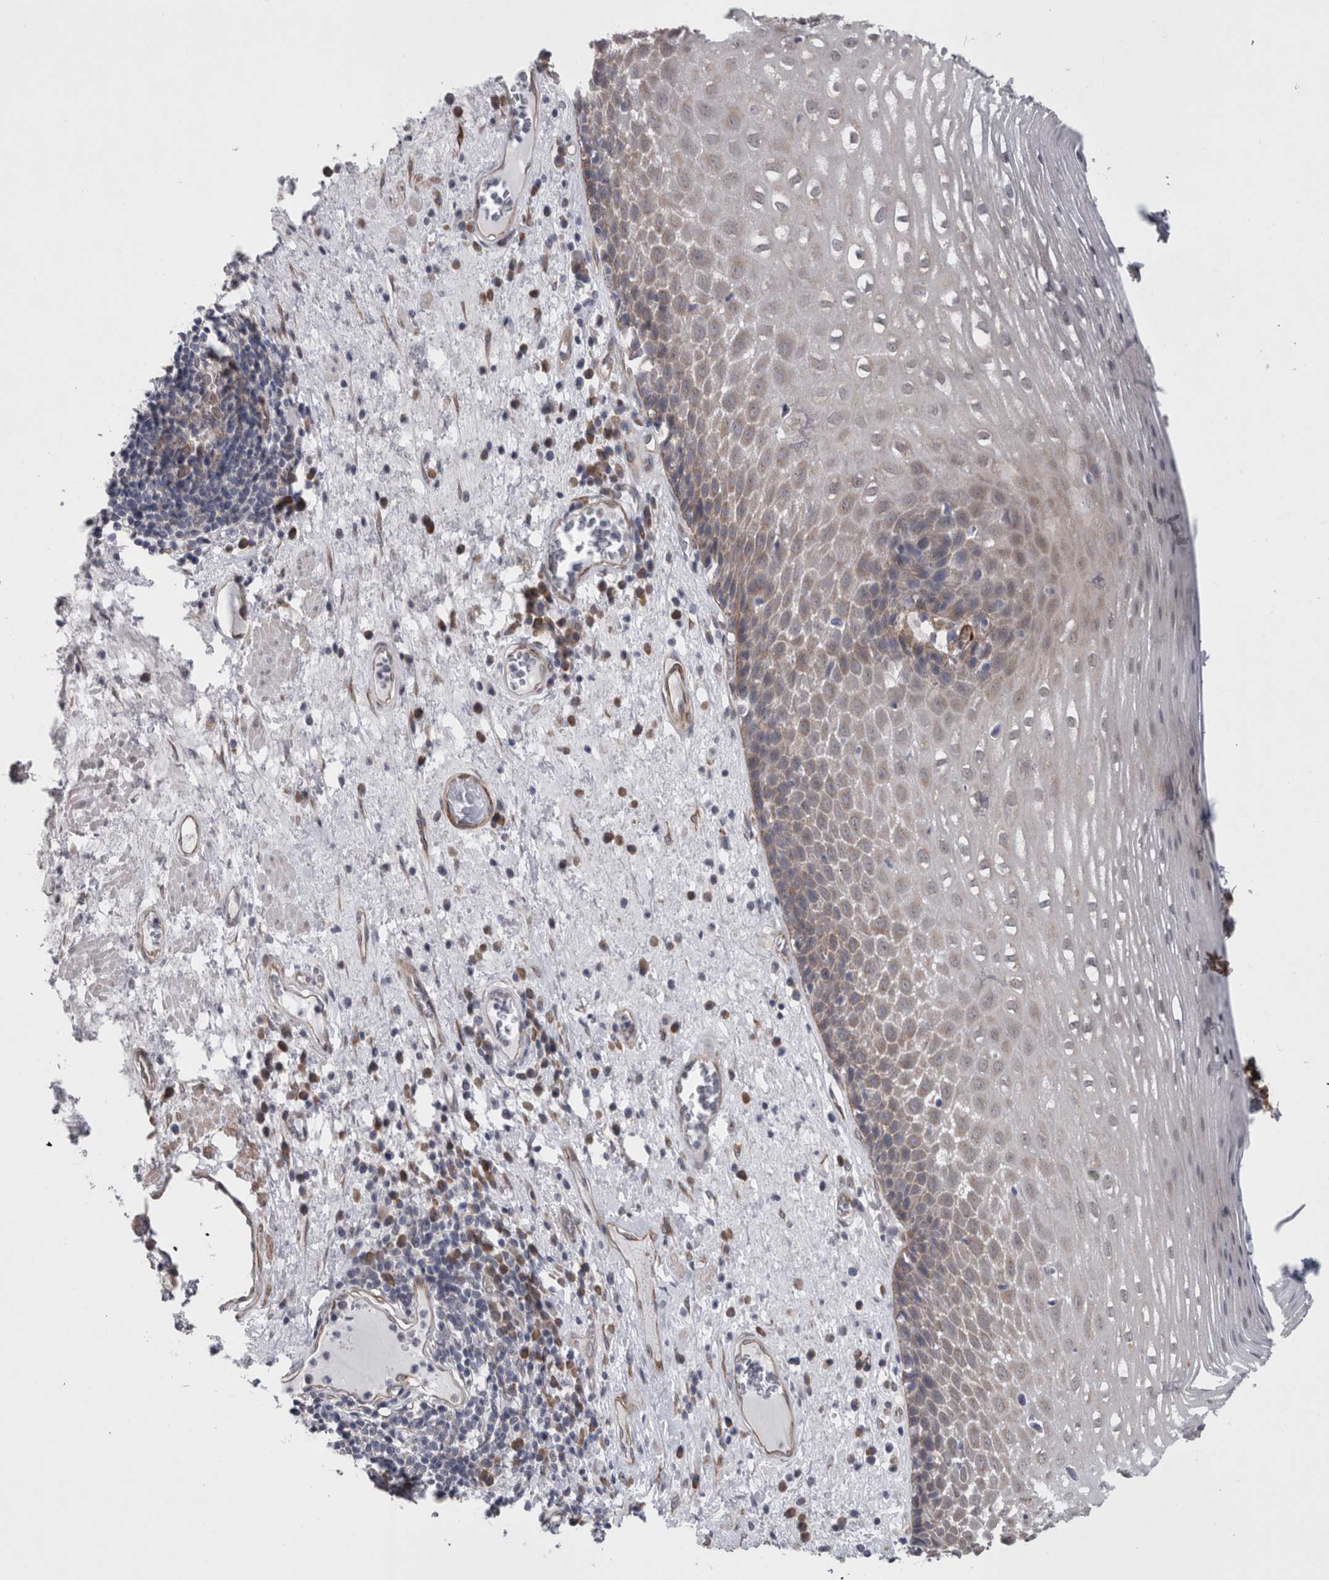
{"staining": {"intensity": "weak", "quantity": "25%-75%", "location": "cytoplasmic/membranous"}, "tissue": "esophagus", "cell_type": "Squamous epithelial cells", "image_type": "normal", "snomed": [{"axis": "morphology", "description": "Normal tissue, NOS"}, {"axis": "morphology", "description": "Adenocarcinoma, NOS"}, {"axis": "topography", "description": "Esophagus"}], "caption": "Immunohistochemistry histopathology image of unremarkable esophagus: esophagus stained using immunohistochemistry exhibits low levels of weak protein expression localized specifically in the cytoplasmic/membranous of squamous epithelial cells, appearing as a cytoplasmic/membranous brown color.", "gene": "DDX6", "patient": {"sex": "male", "age": 62}}